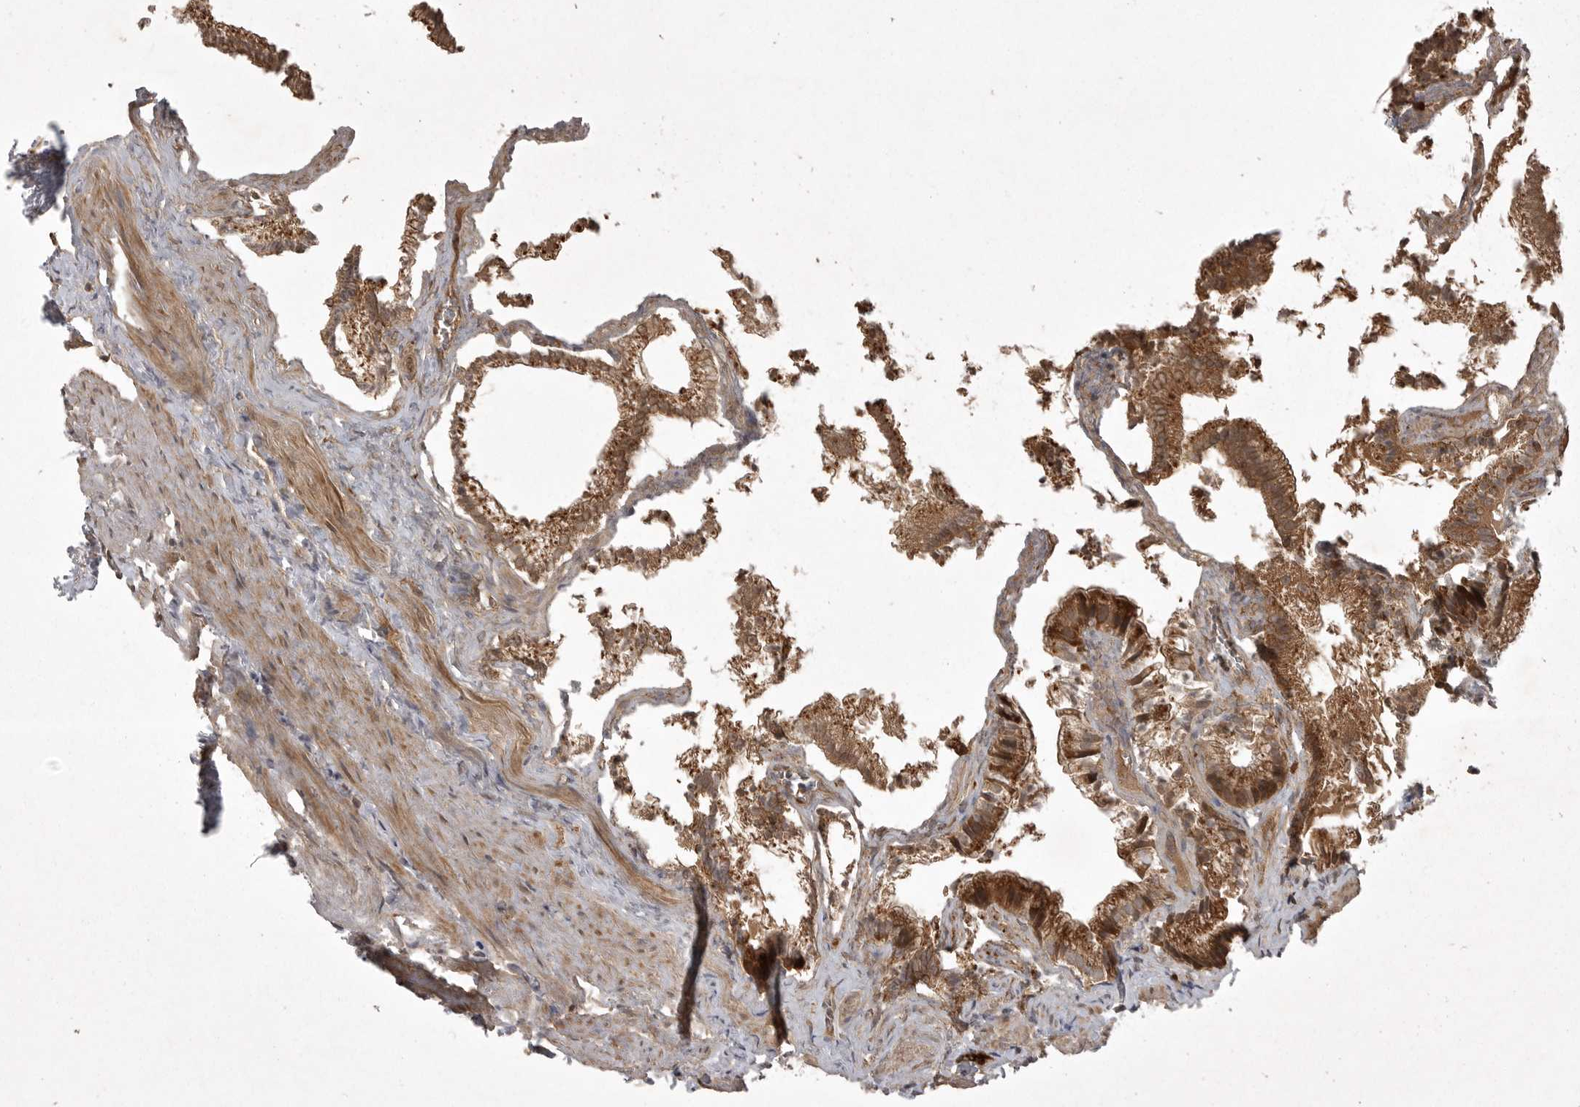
{"staining": {"intensity": "strong", "quantity": ">75%", "location": "cytoplasmic/membranous"}, "tissue": "gallbladder", "cell_type": "Glandular cells", "image_type": "normal", "snomed": [{"axis": "morphology", "description": "Normal tissue, NOS"}, {"axis": "topography", "description": "Gallbladder"}], "caption": "Strong cytoplasmic/membranous staining is appreciated in about >75% of glandular cells in benign gallbladder. (brown staining indicates protein expression, while blue staining denotes nuclei).", "gene": "GPR31", "patient": {"sex": "male", "age": 38}}